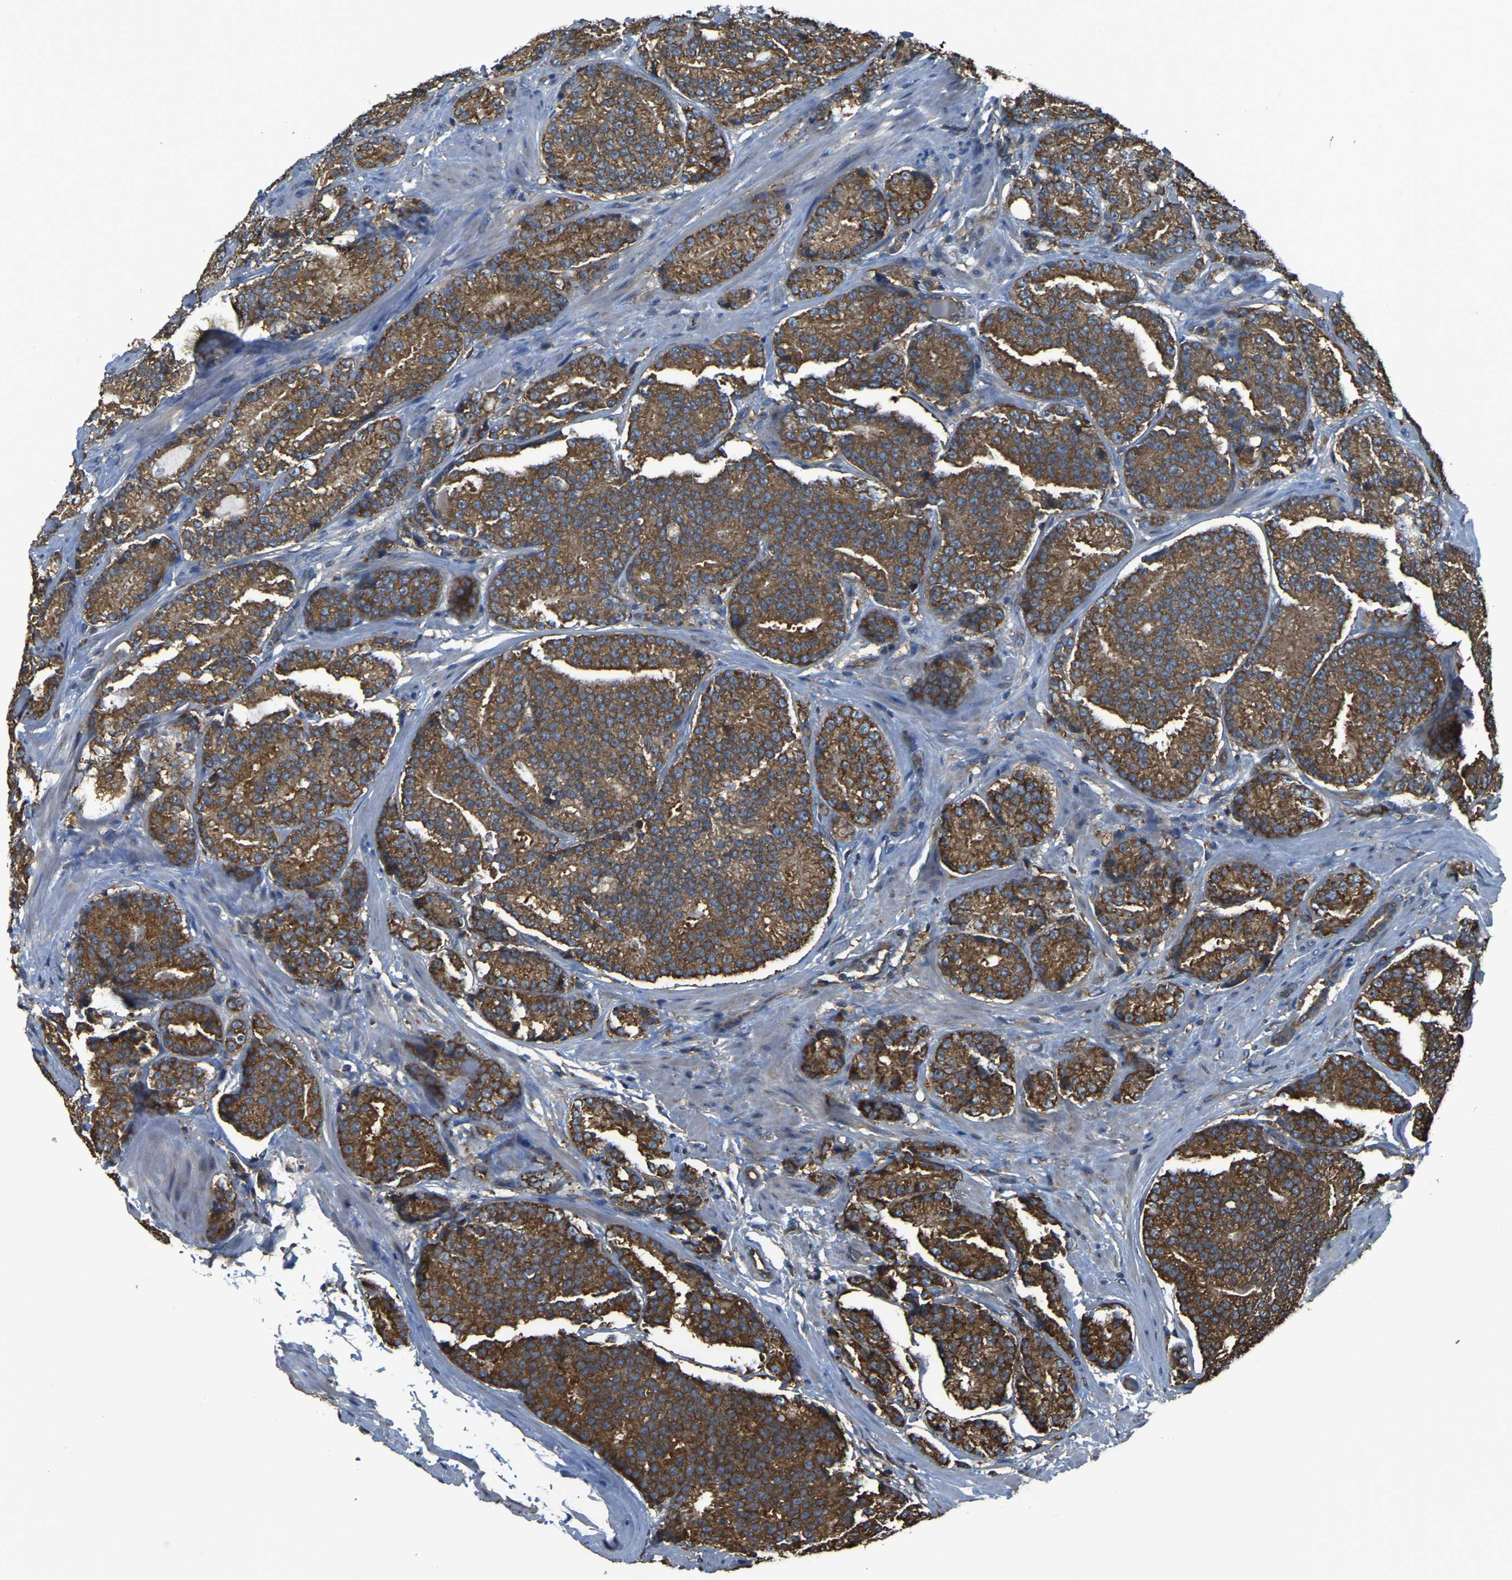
{"staining": {"intensity": "strong", "quantity": ">75%", "location": "cytoplasmic/membranous"}, "tissue": "prostate cancer", "cell_type": "Tumor cells", "image_type": "cancer", "snomed": [{"axis": "morphology", "description": "Adenocarcinoma, High grade"}, {"axis": "topography", "description": "Prostate"}], "caption": "Immunohistochemistry histopathology image of neoplastic tissue: adenocarcinoma (high-grade) (prostate) stained using immunohistochemistry displays high levels of strong protein expression localized specifically in the cytoplasmic/membranous of tumor cells, appearing as a cytoplasmic/membranous brown color.", "gene": "AIMP1", "patient": {"sex": "male", "age": 61}}